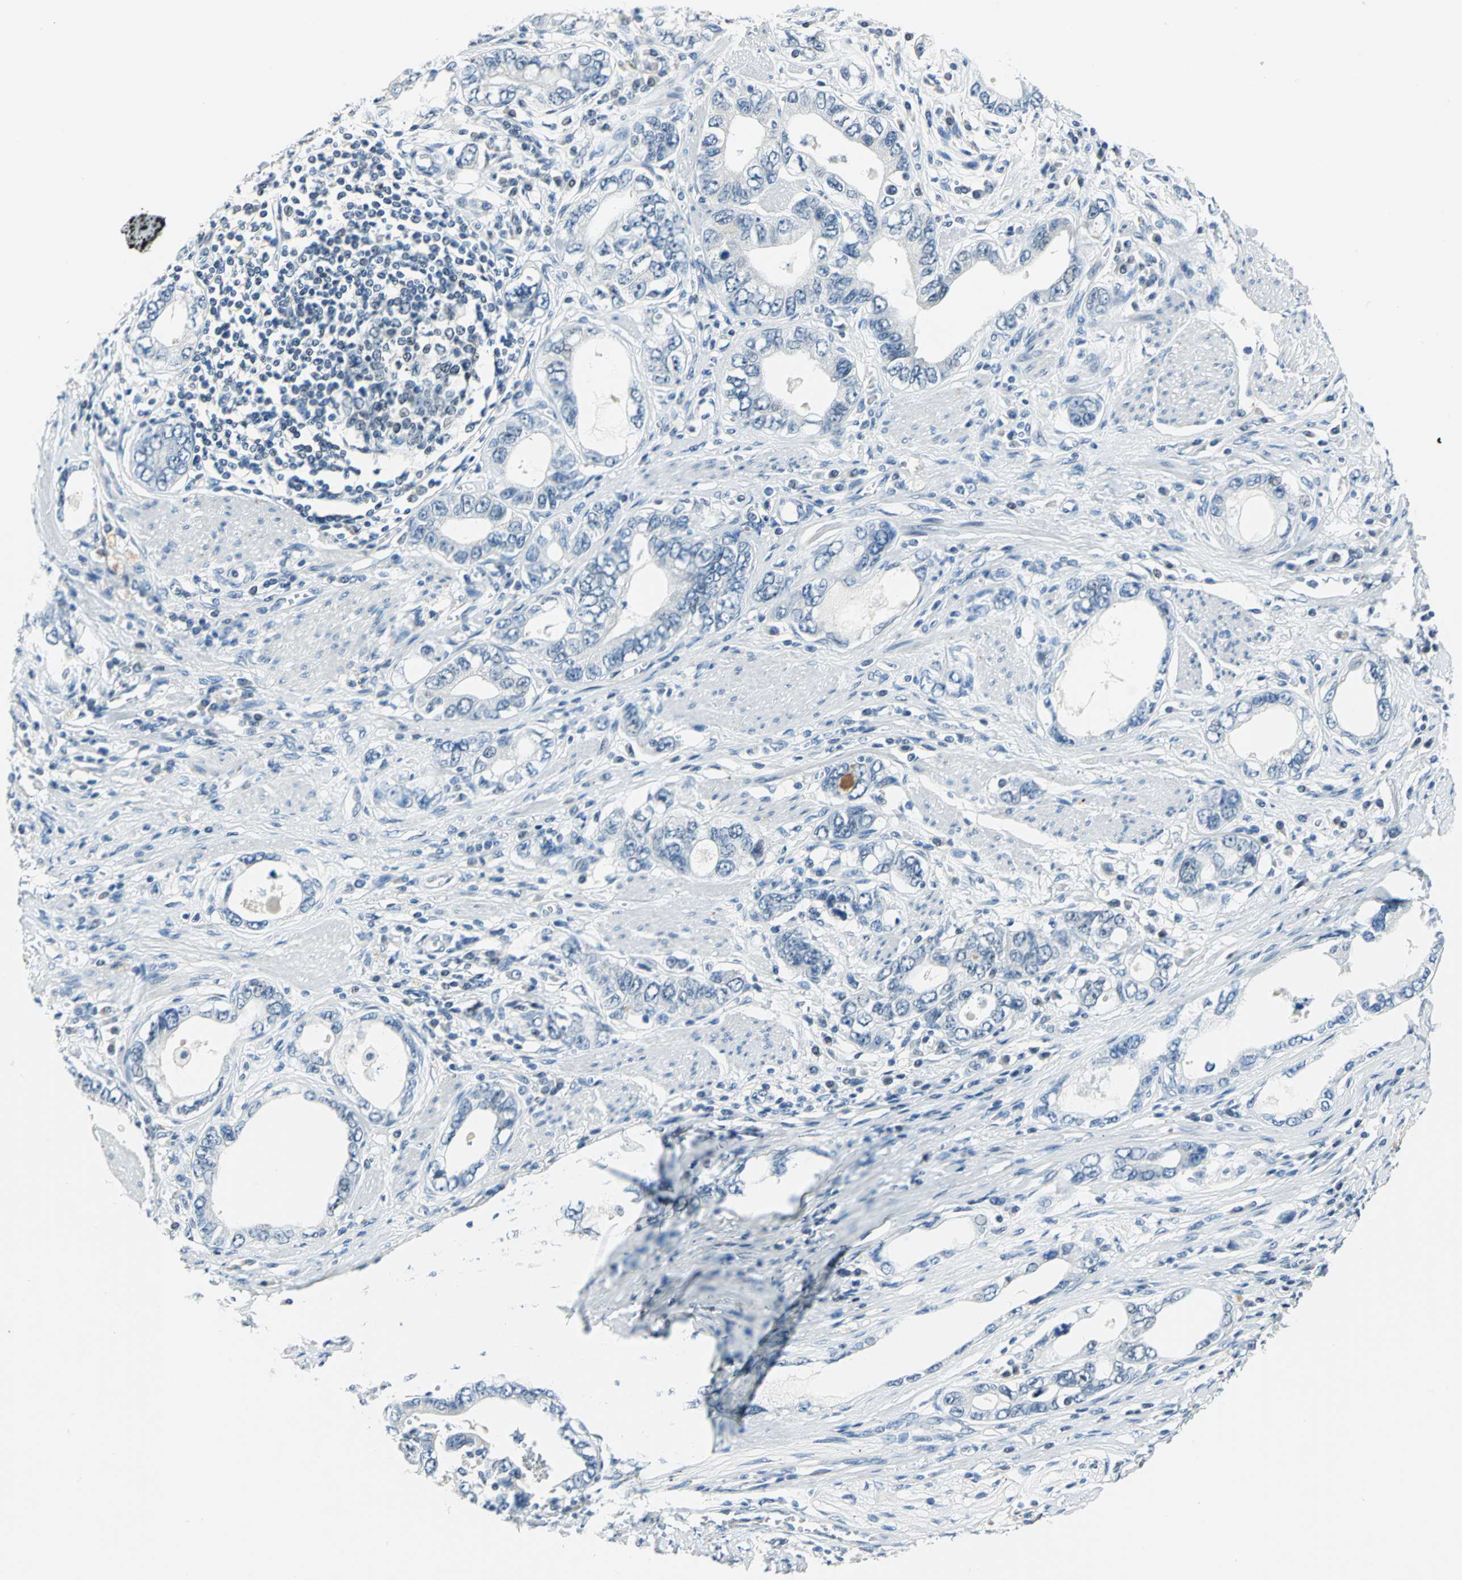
{"staining": {"intensity": "negative", "quantity": "none", "location": "none"}, "tissue": "stomach cancer", "cell_type": "Tumor cells", "image_type": "cancer", "snomed": [{"axis": "morphology", "description": "Adenocarcinoma, NOS"}, {"axis": "topography", "description": "Stomach, lower"}], "caption": "Adenocarcinoma (stomach) was stained to show a protein in brown. There is no significant staining in tumor cells. (Brightfield microscopy of DAB (3,3'-diaminobenzidine) immunohistochemistry (IHC) at high magnification).", "gene": "RAD17", "patient": {"sex": "female", "age": 93}}